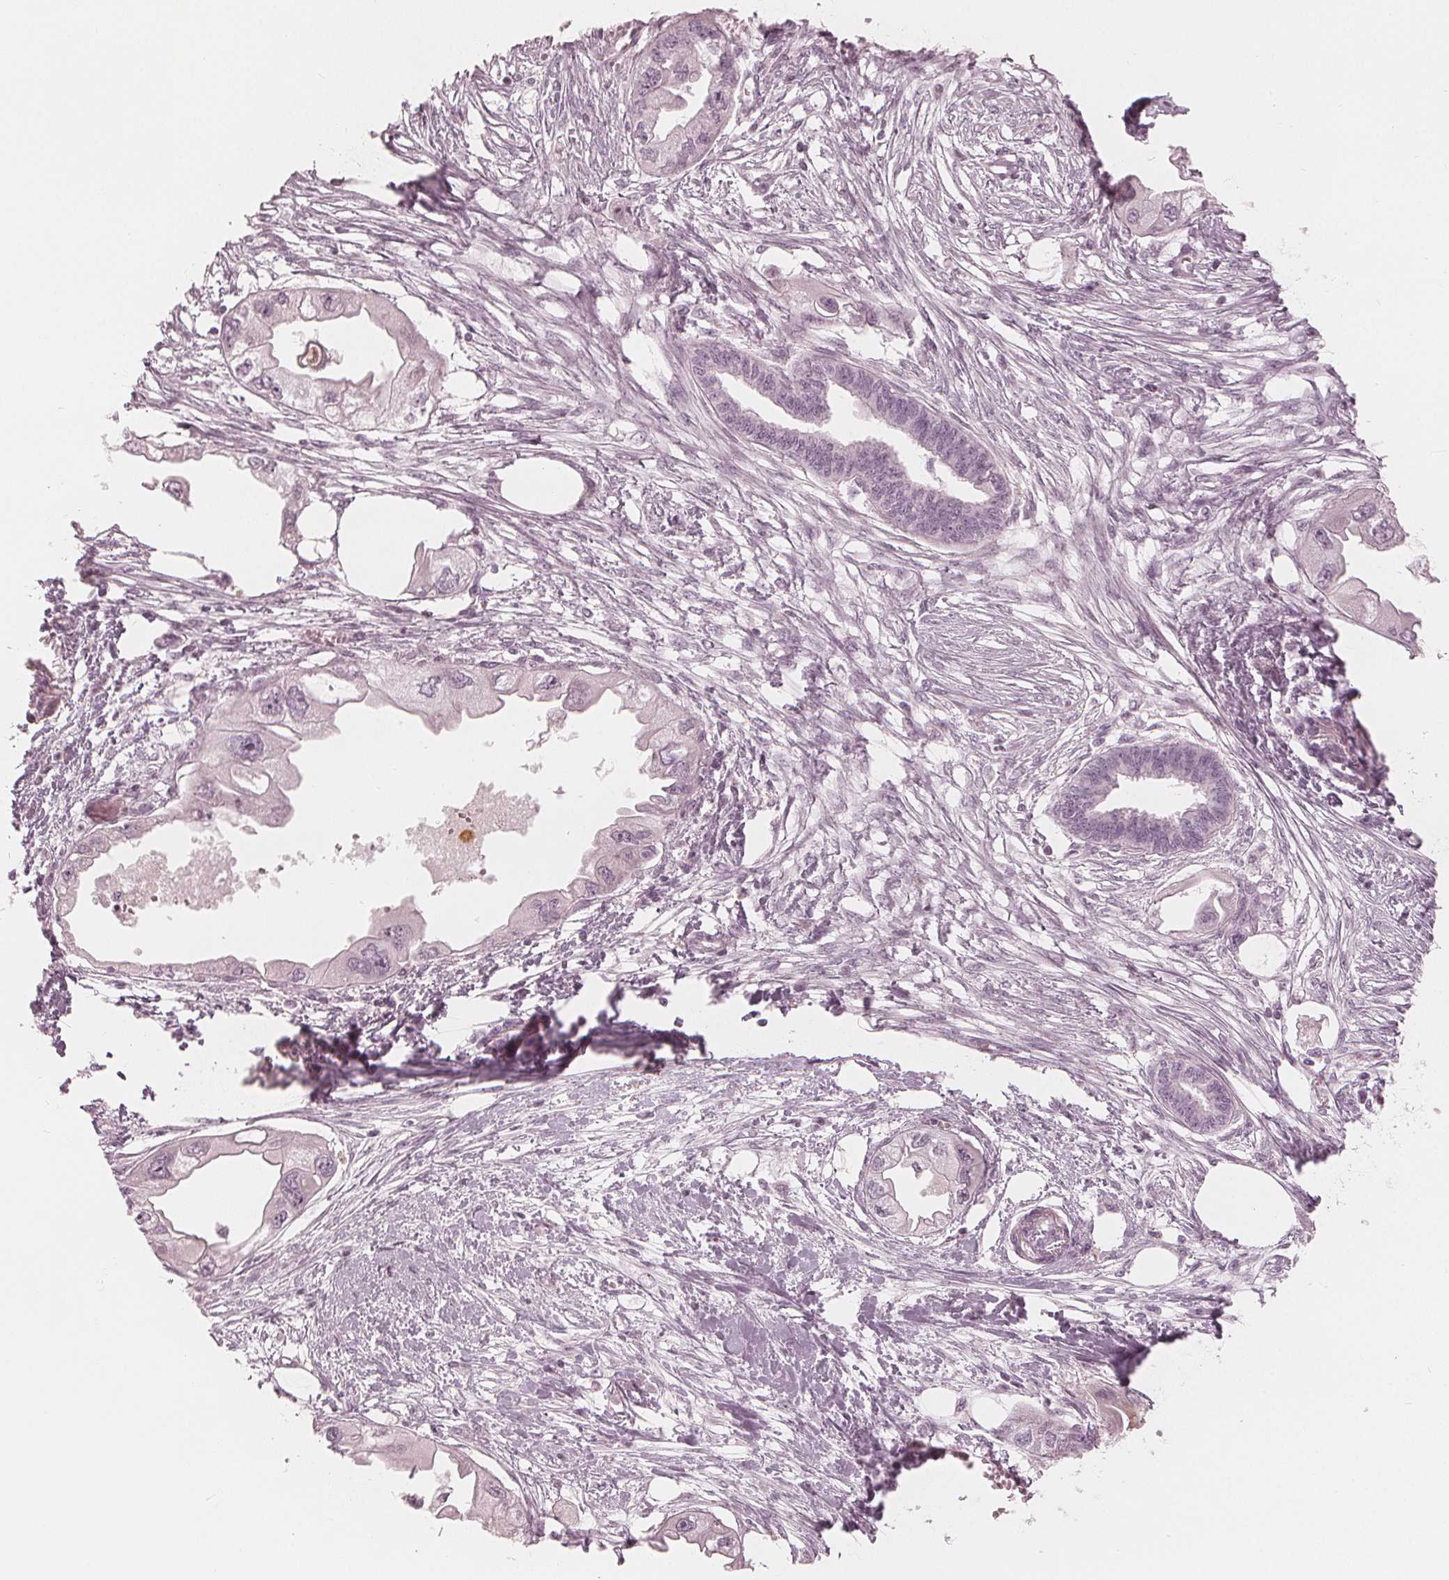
{"staining": {"intensity": "negative", "quantity": "none", "location": "none"}, "tissue": "endometrial cancer", "cell_type": "Tumor cells", "image_type": "cancer", "snomed": [{"axis": "morphology", "description": "Adenocarcinoma, NOS"}, {"axis": "morphology", "description": "Adenocarcinoma, metastatic, NOS"}, {"axis": "topography", "description": "Adipose tissue"}, {"axis": "topography", "description": "Endometrium"}], "caption": "A high-resolution histopathology image shows immunohistochemistry (IHC) staining of adenocarcinoma (endometrial), which reveals no significant staining in tumor cells.", "gene": "PAEP", "patient": {"sex": "female", "age": 67}}